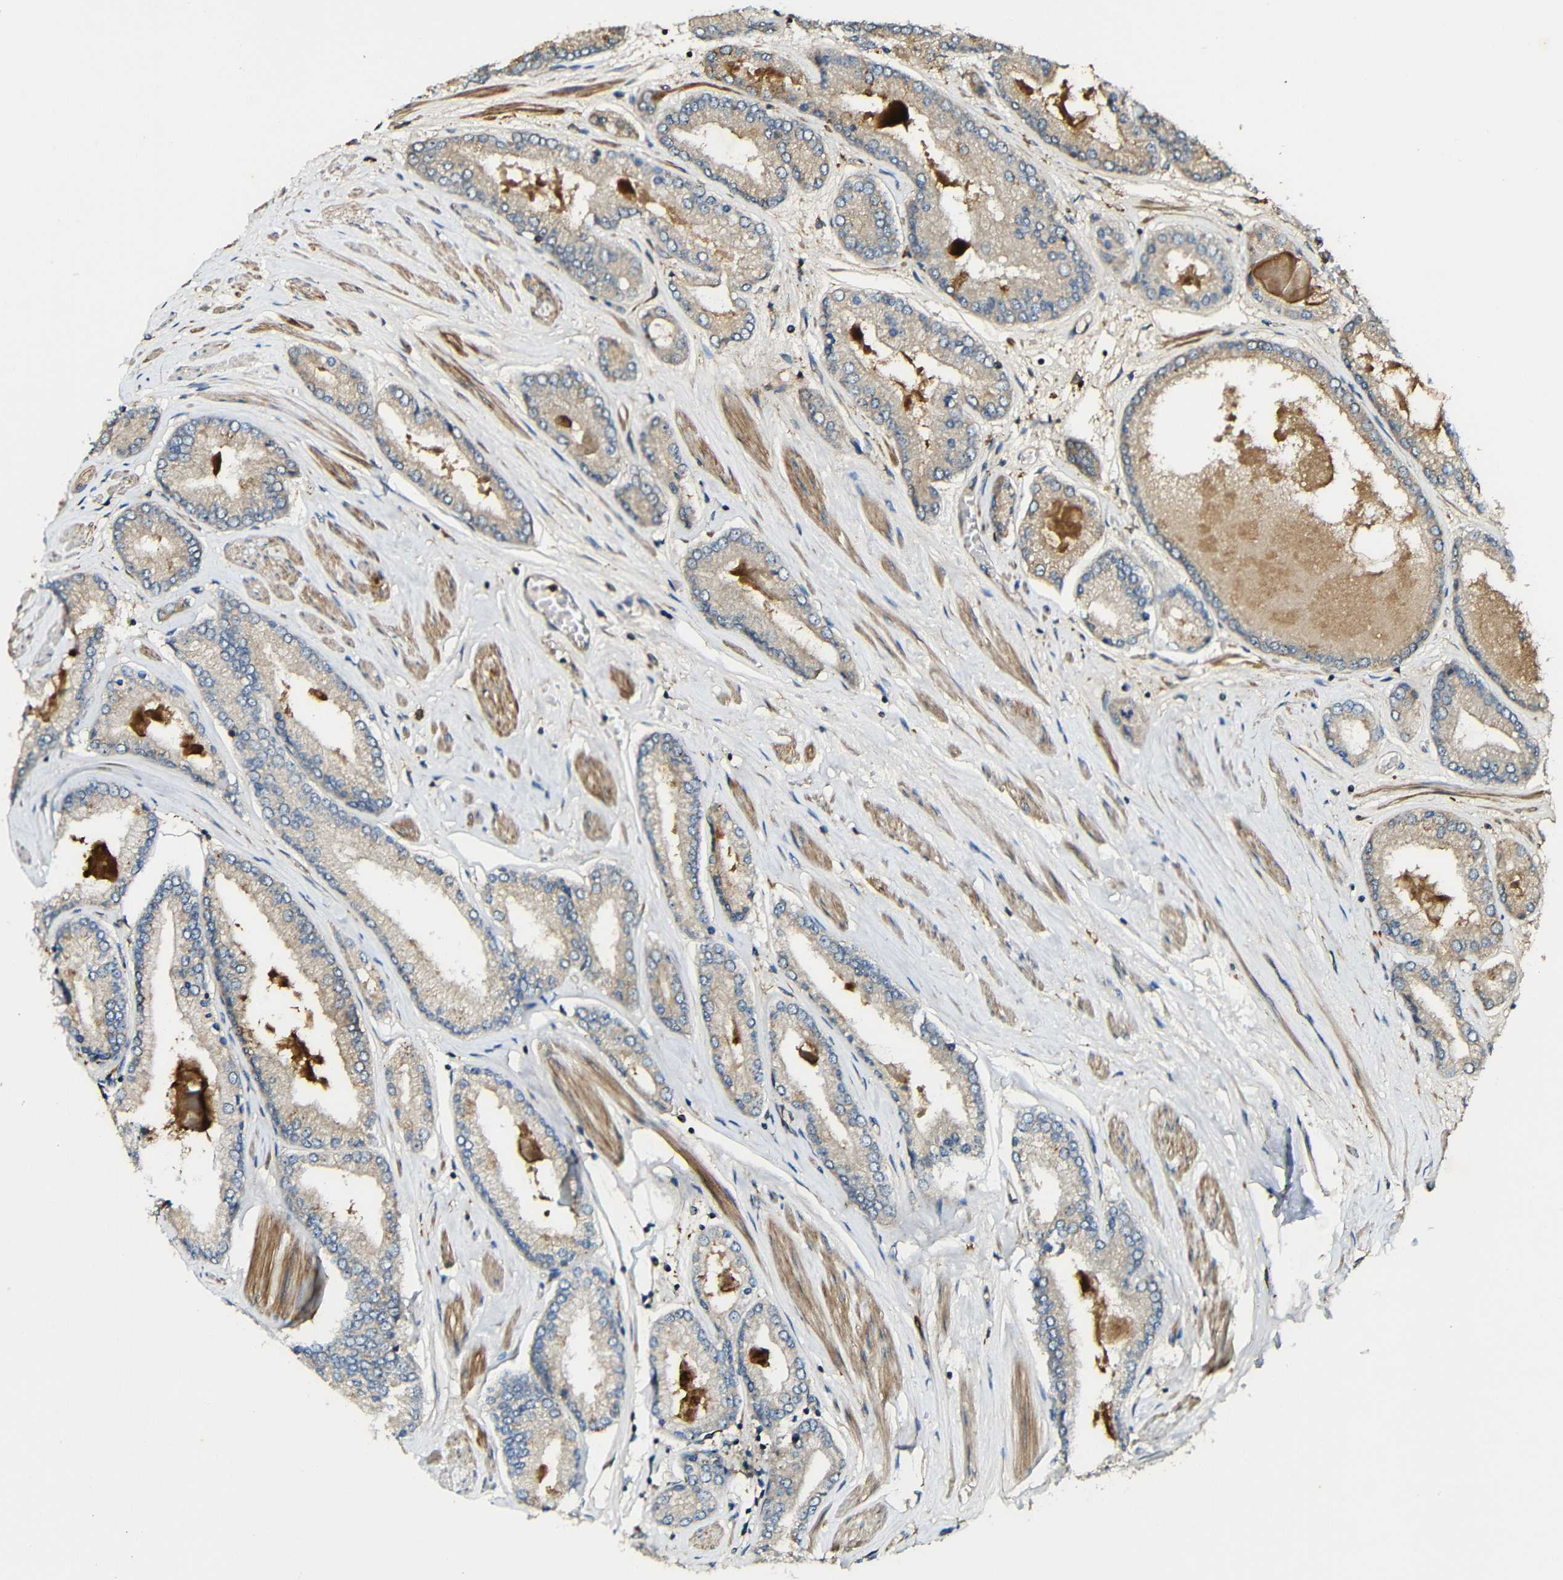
{"staining": {"intensity": "weak", "quantity": "25%-75%", "location": "cytoplasmic/membranous"}, "tissue": "prostate cancer", "cell_type": "Tumor cells", "image_type": "cancer", "snomed": [{"axis": "morphology", "description": "Adenocarcinoma, High grade"}, {"axis": "topography", "description": "Prostate"}], "caption": "The micrograph reveals immunohistochemical staining of prostate cancer (high-grade adenocarcinoma). There is weak cytoplasmic/membranous staining is identified in approximately 25%-75% of tumor cells. The protein is stained brown, and the nuclei are stained in blue (DAB (3,3'-diaminobenzidine) IHC with brightfield microscopy, high magnification).", "gene": "CASP8", "patient": {"sex": "male", "age": 59}}